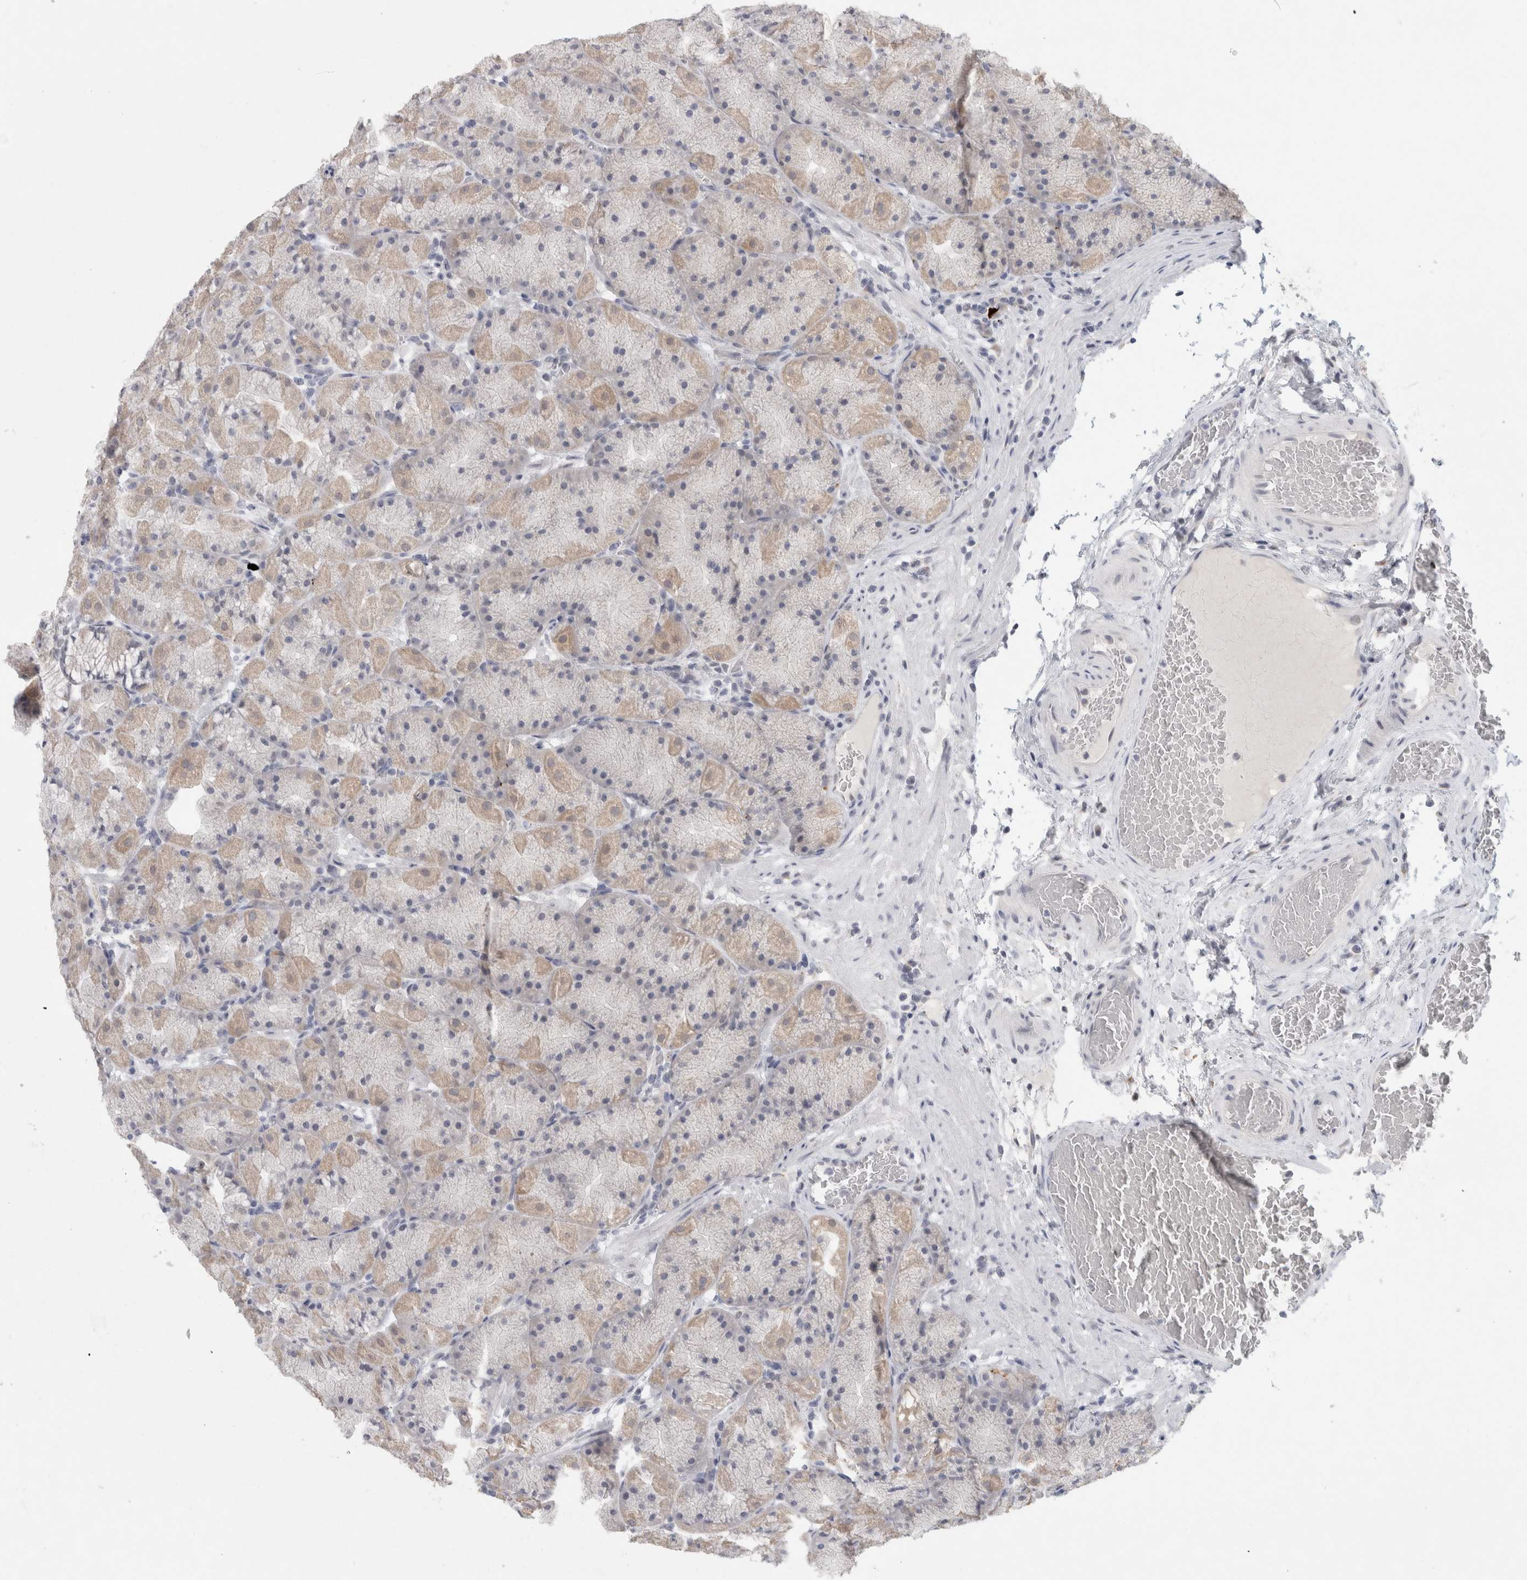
{"staining": {"intensity": "moderate", "quantity": "<25%", "location": "cytoplasmic/membranous,nuclear"}, "tissue": "stomach", "cell_type": "Glandular cells", "image_type": "normal", "snomed": [{"axis": "morphology", "description": "Normal tissue, NOS"}, {"axis": "topography", "description": "Stomach, upper"}, {"axis": "topography", "description": "Stomach"}], "caption": "Immunohistochemical staining of benign human stomach demonstrates moderate cytoplasmic/membranous,nuclear protein staining in approximately <25% of glandular cells.", "gene": "NIPA1", "patient": {"sex": "male", "age": 48}}